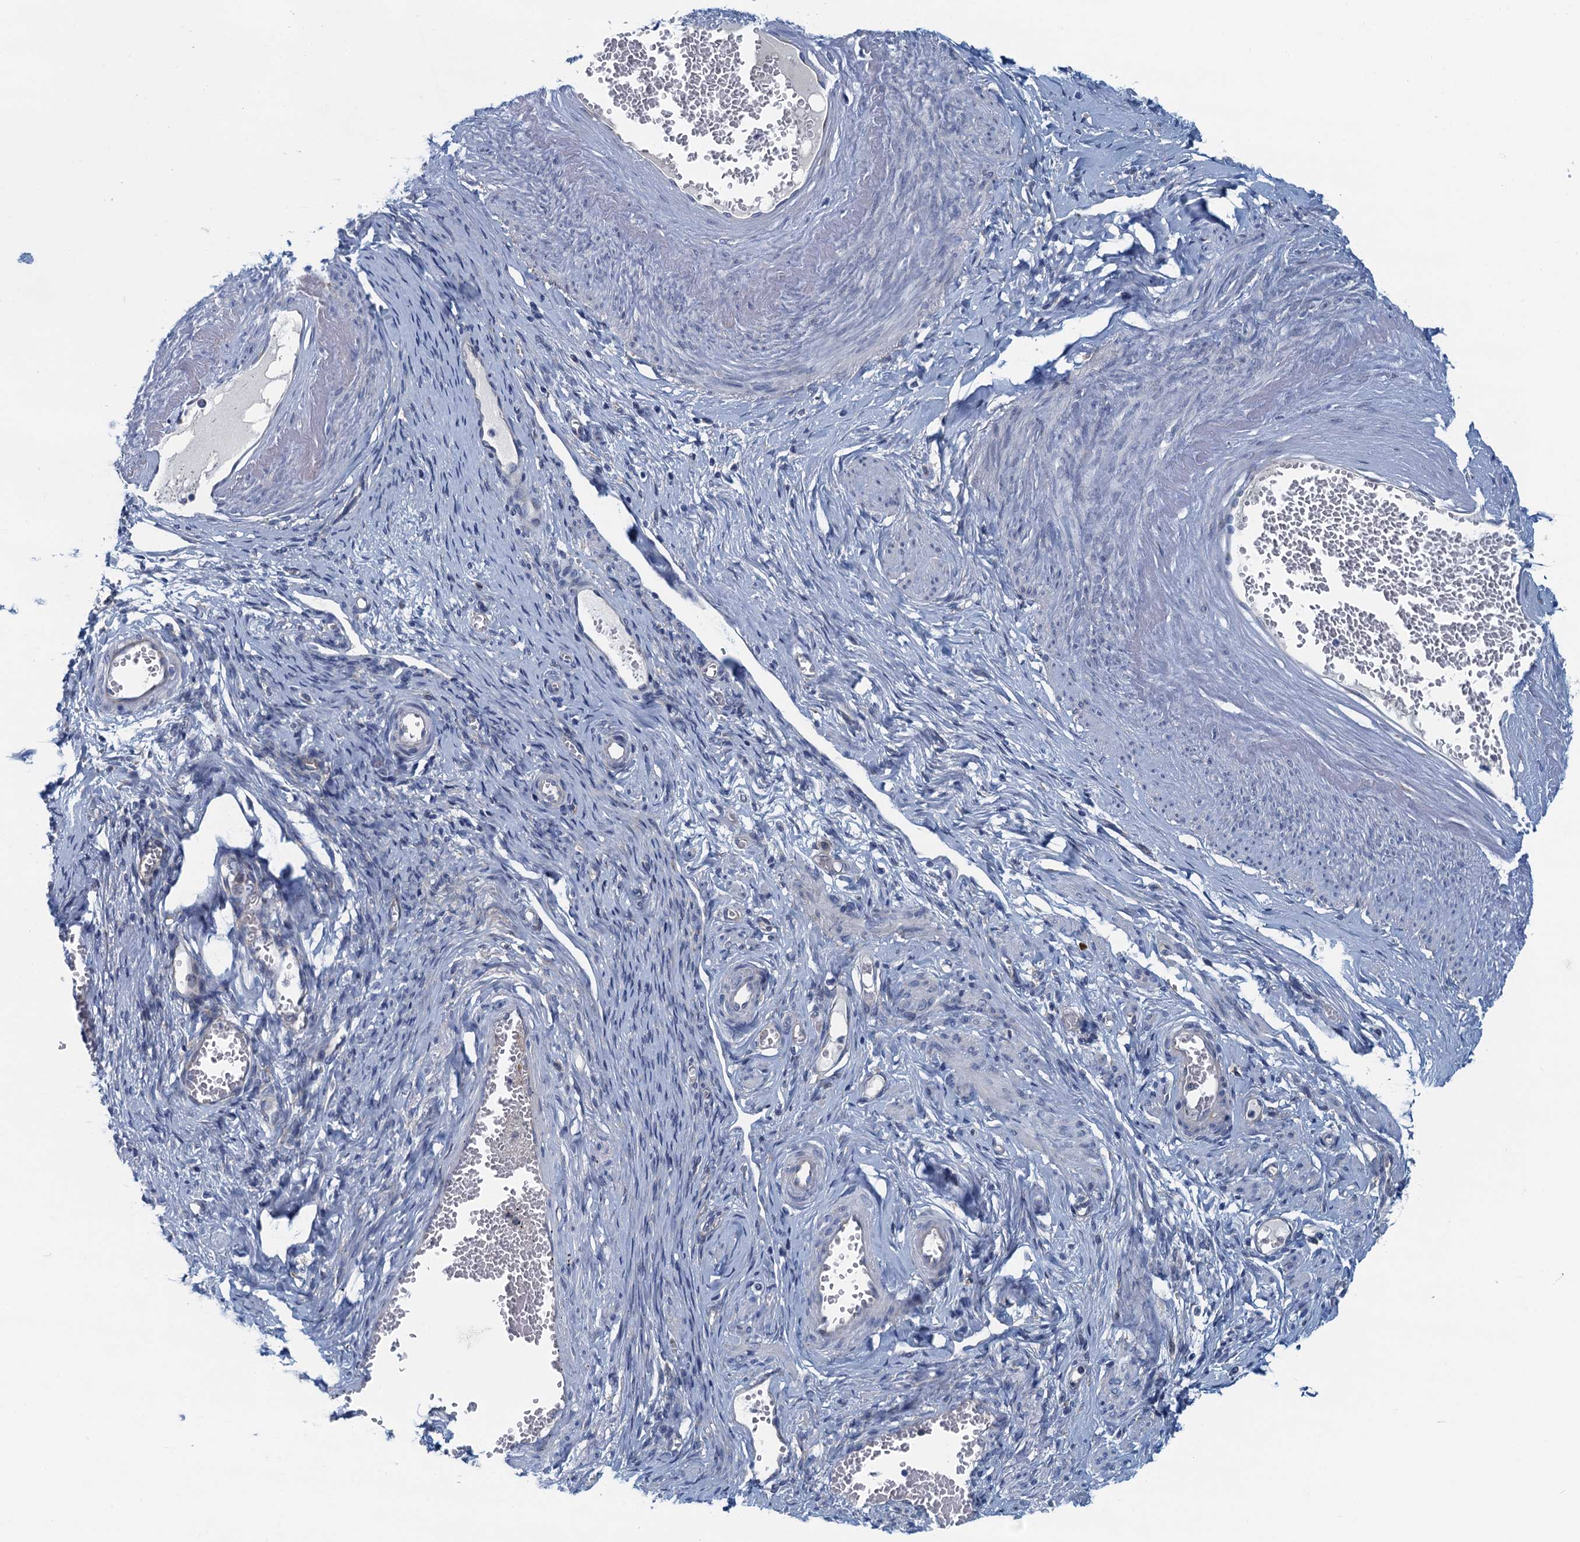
{"staining": {"intensity": "negative", "quantity": "none", "location": "none"}, "tissue": "adipose tissue", "cell_type": "Adipocytes", "image_type": "normal", "snomed": [{"axis": "morphology", "description": "Normal tissue, NOS"}, {"axis": "topography", "description": "Vascular tissue"}, {"axis": "topography", "description": "Fallopian tube"}, {"axis": "topography", "description": "Ovary"}], "caption": "Protein analysis of normal adipose tissue exhibits no significant positivity in adipocytes.", "gene": "MYDGF", "patient": {"sex": "female", "age": 67}}